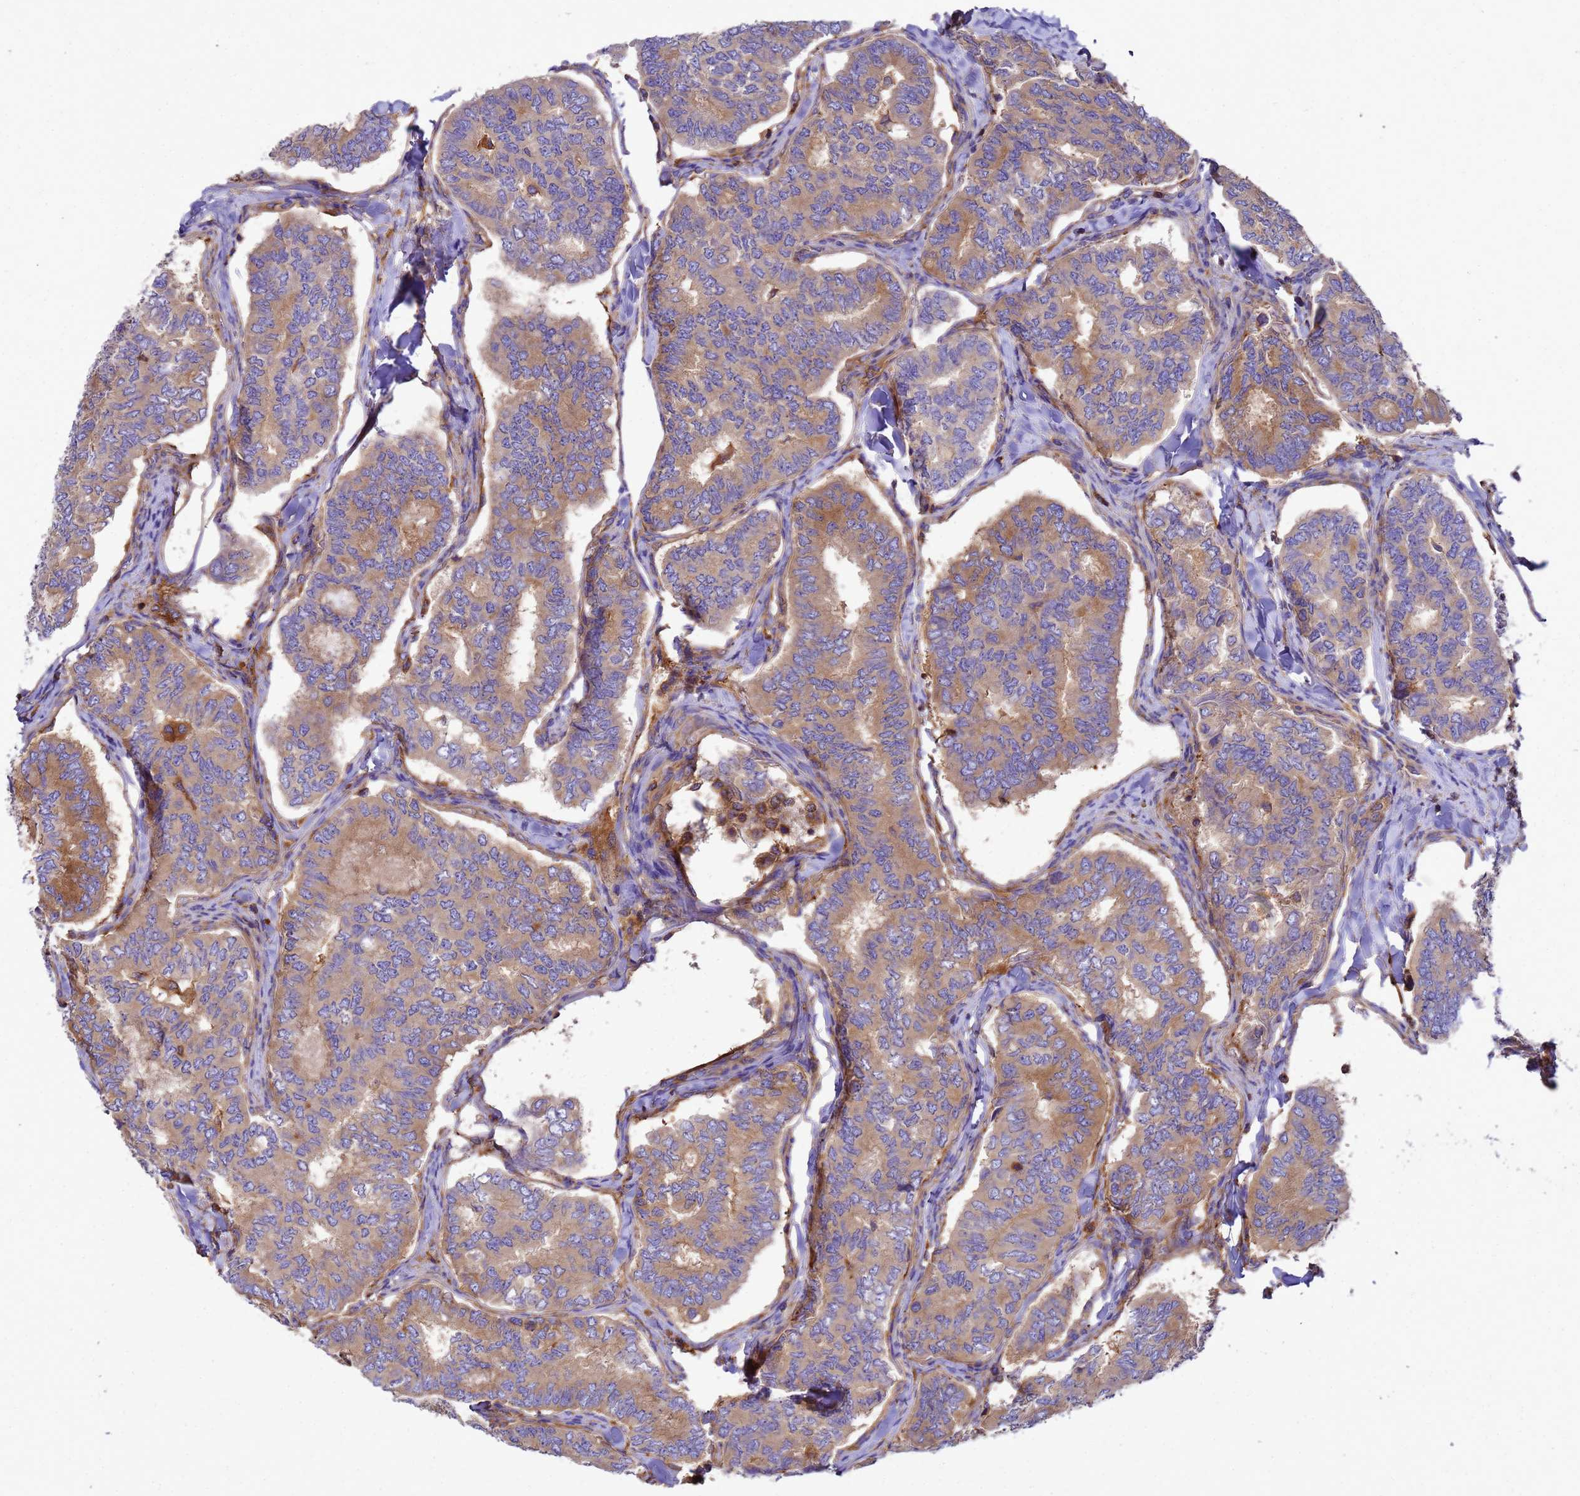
{"staining": {"intensity": "moderate", "quantity": "25%-75%", "location": "cytoplasmic/membranous"}, "tissue": "thyroid cancer", "cell_type": "Tumor cells", "image_type": "cancer", "snomed": [{"axis": "morphology", "description": "Papillary adenocarcinoma, NOS"}, {"axis": "topography", "description": "Thyroid gland"}], "caption": "Papillary adenocarcinoma (thyroid) stained with a protein marker demonstrates moderate staining in tumor cells.", "gene": "ZNF235", "patient": {"sex": "female", "age": 35}}